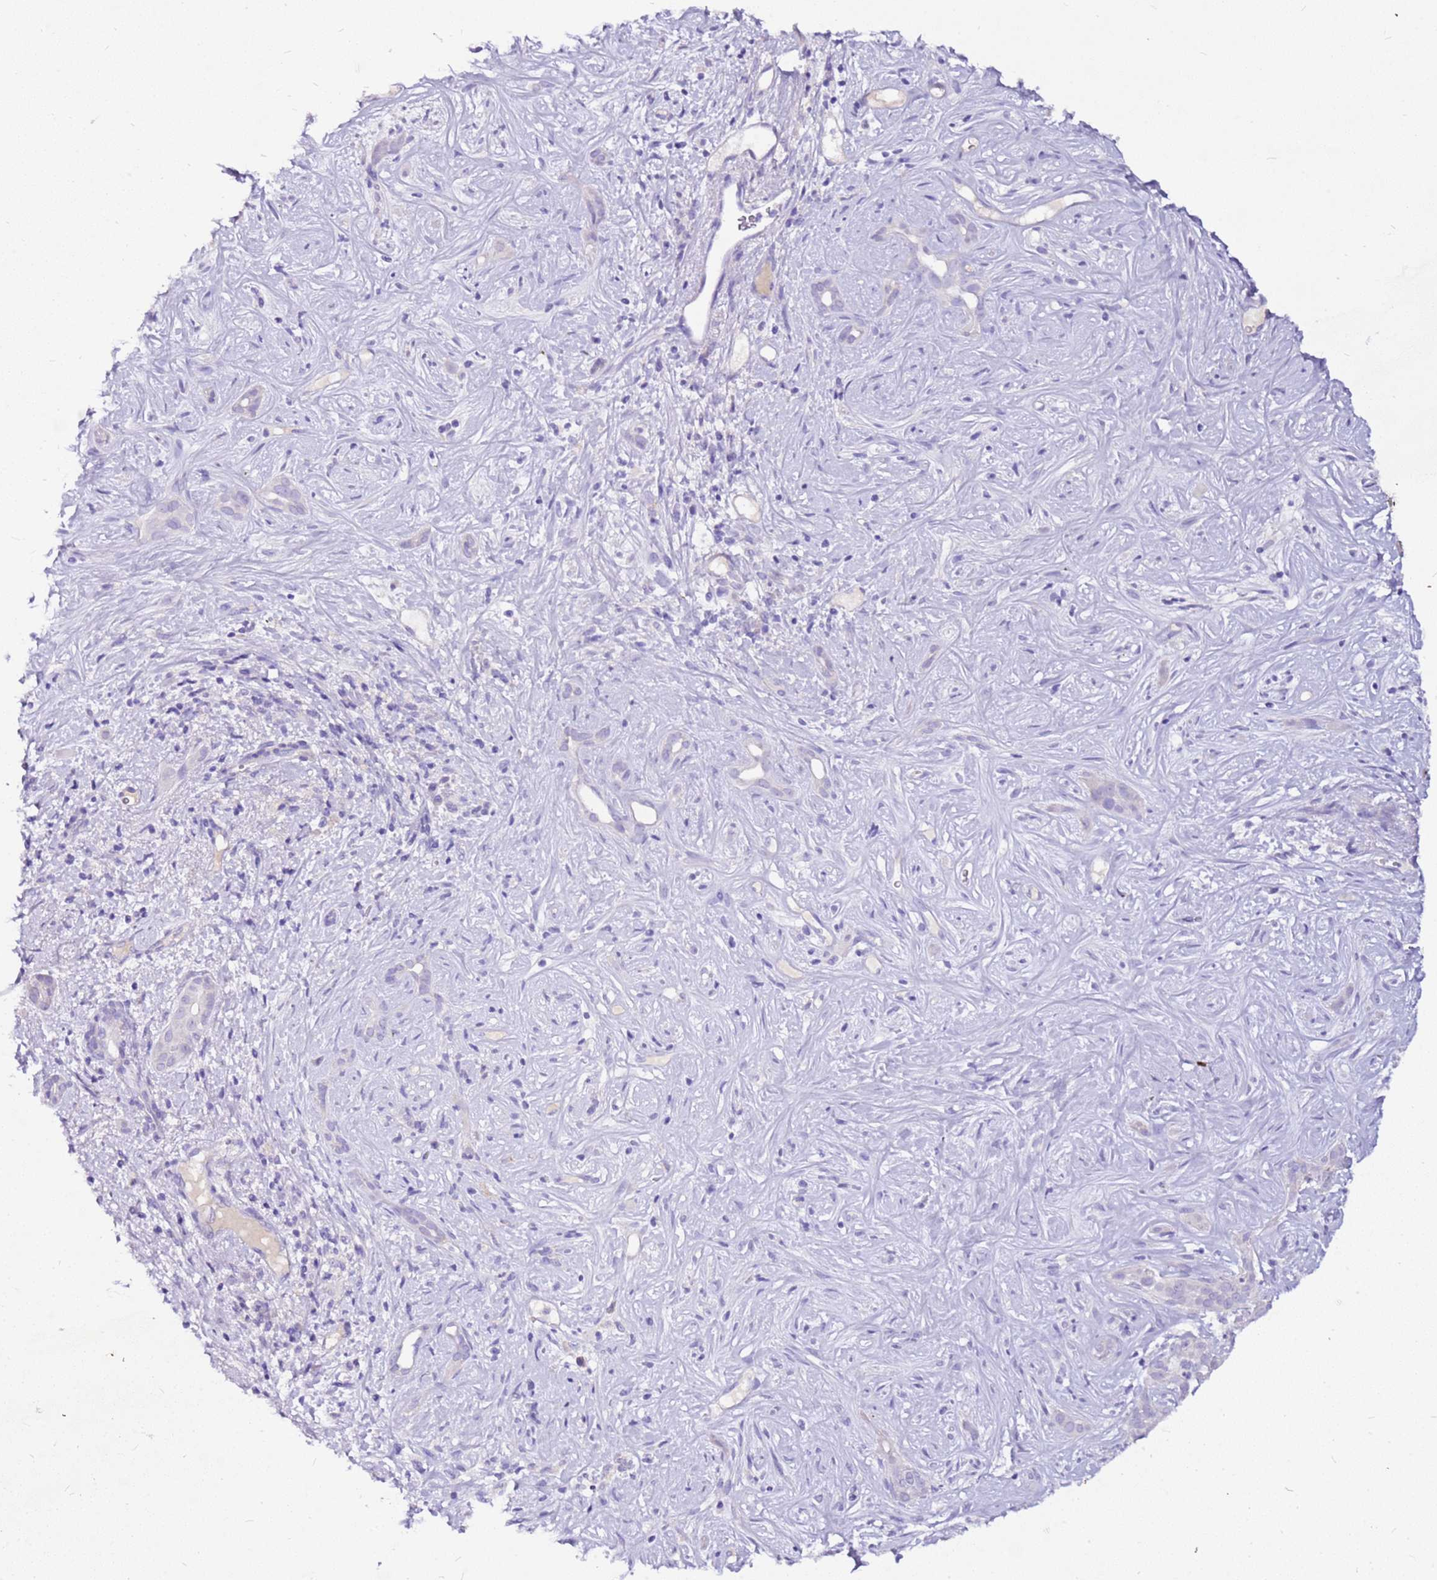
{"staining": {"intensity": "negative", "quantity": "none", "location": "none"}, "tissue": "liver cancer", "cell_type": "Tumor cells", "image_type": "cancer", "snomed": [{"axis": "morphology", "description": "Cholangiocarcinoma"}, {"axis": "topography", "description": "Liver"}], "caption": "Histopathology image shows no protein staining in tumor cells of liver cholangiocarcinoma tissue.", "gene": "DCDC2B", "patient": {"sex": "male", "age": 67}}